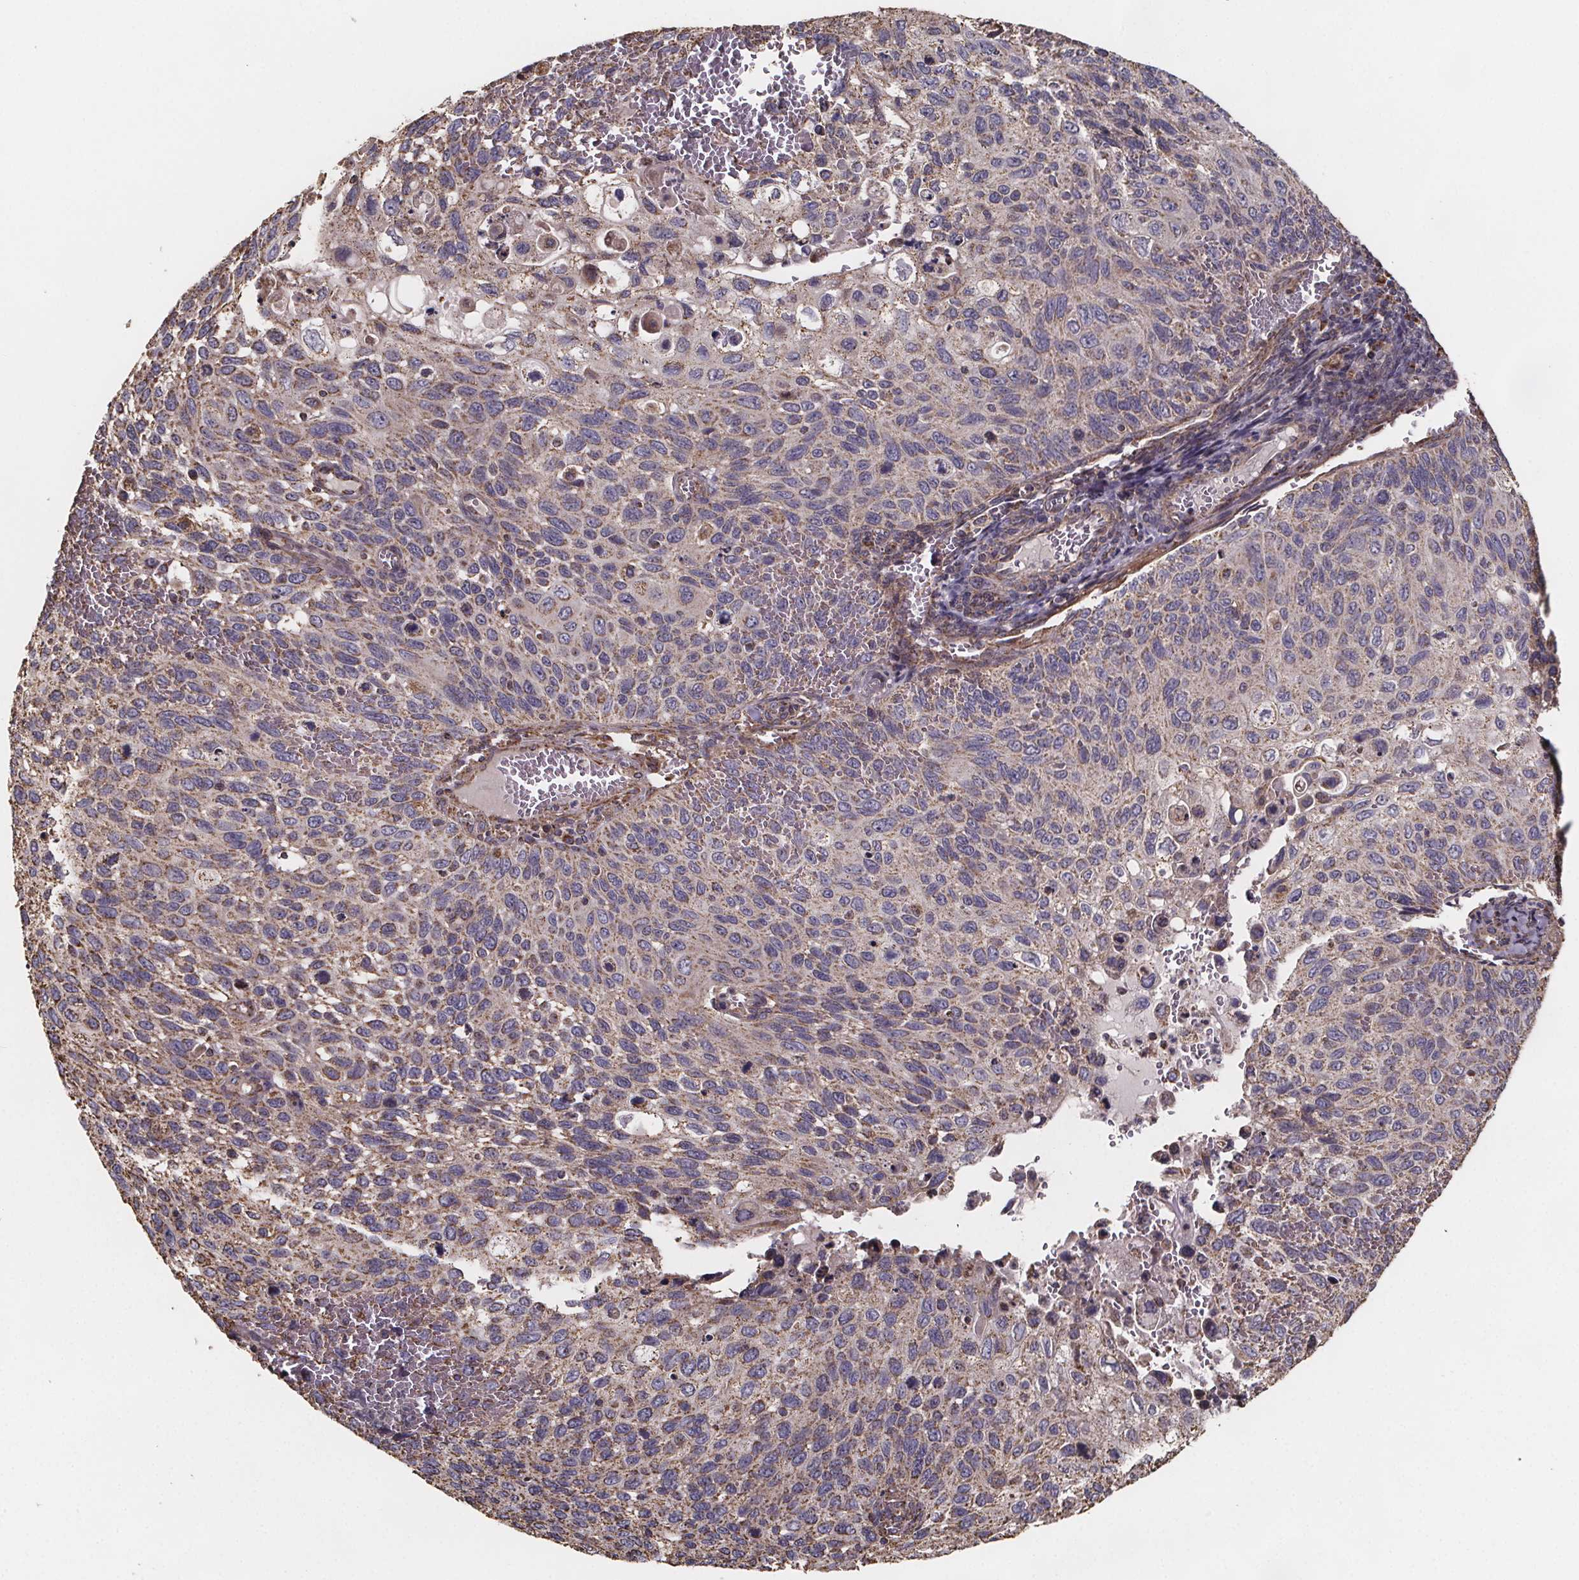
{"staining": {"intensity": "moderate", "quantity": "25%-75%", "location": "cytoplasmic/membranous"}, "tissue": "cervical cancer", "cell_type": "Tumor cells", "image_type": "cancer", "snomed": [{"axis": "morphology", "description": "Squamous cell carcinoma, NOS"}, {"axis": "topography", "description": "Cervix"}], "caption": "There is medium levels of moderate cytoplasmic/membranous expression in tumor cells of squamous cell carcinoma (cervical), as demonstrated by immunohistochemical staining (brown color).", "gene": "SLC35D2", "patient": {"sex": "female", "age": 70}}